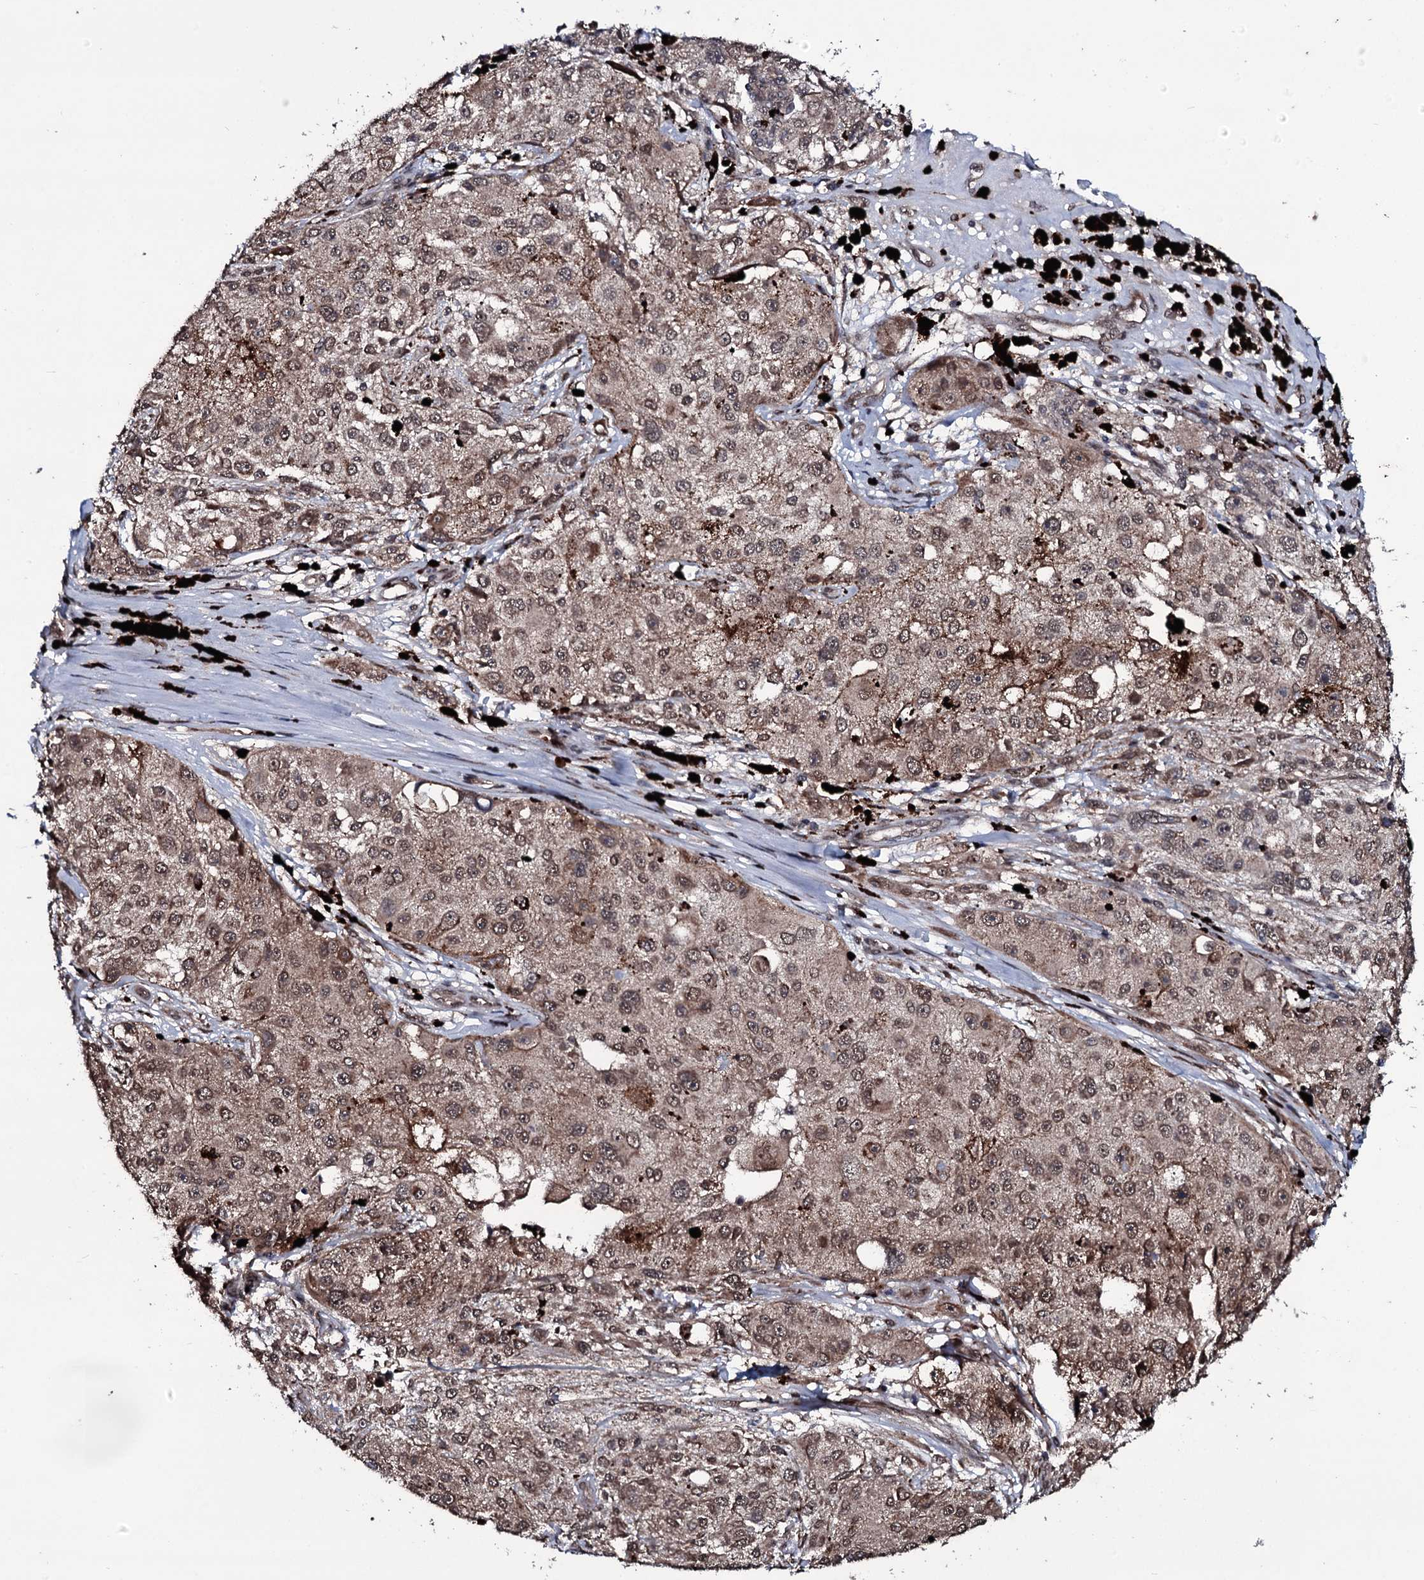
{"staining": {"intensity": "weak", "quantity": ">75%", "location": "cytoplasmic/membranous,nuclear"}, "tissue": "melanoma", "cell_type": "Tumor cells", "image_type": "cancer", "snomed": [{"axis": "morphology", "description": "Necrosis, NOS"}, {"axis": "morphology", "description": "Malignant melanoma, NOS"}, {"axis": "topography", "description": "Skin"}], "caption": "This photomicrograph displays IHC staining of human melanoma, with low weak cytoplasmic/membranous and nuclear expression in about >75% of tumor cells.", "gene": "MRPS31", "patient": {"sex": "female", "age": 87}}